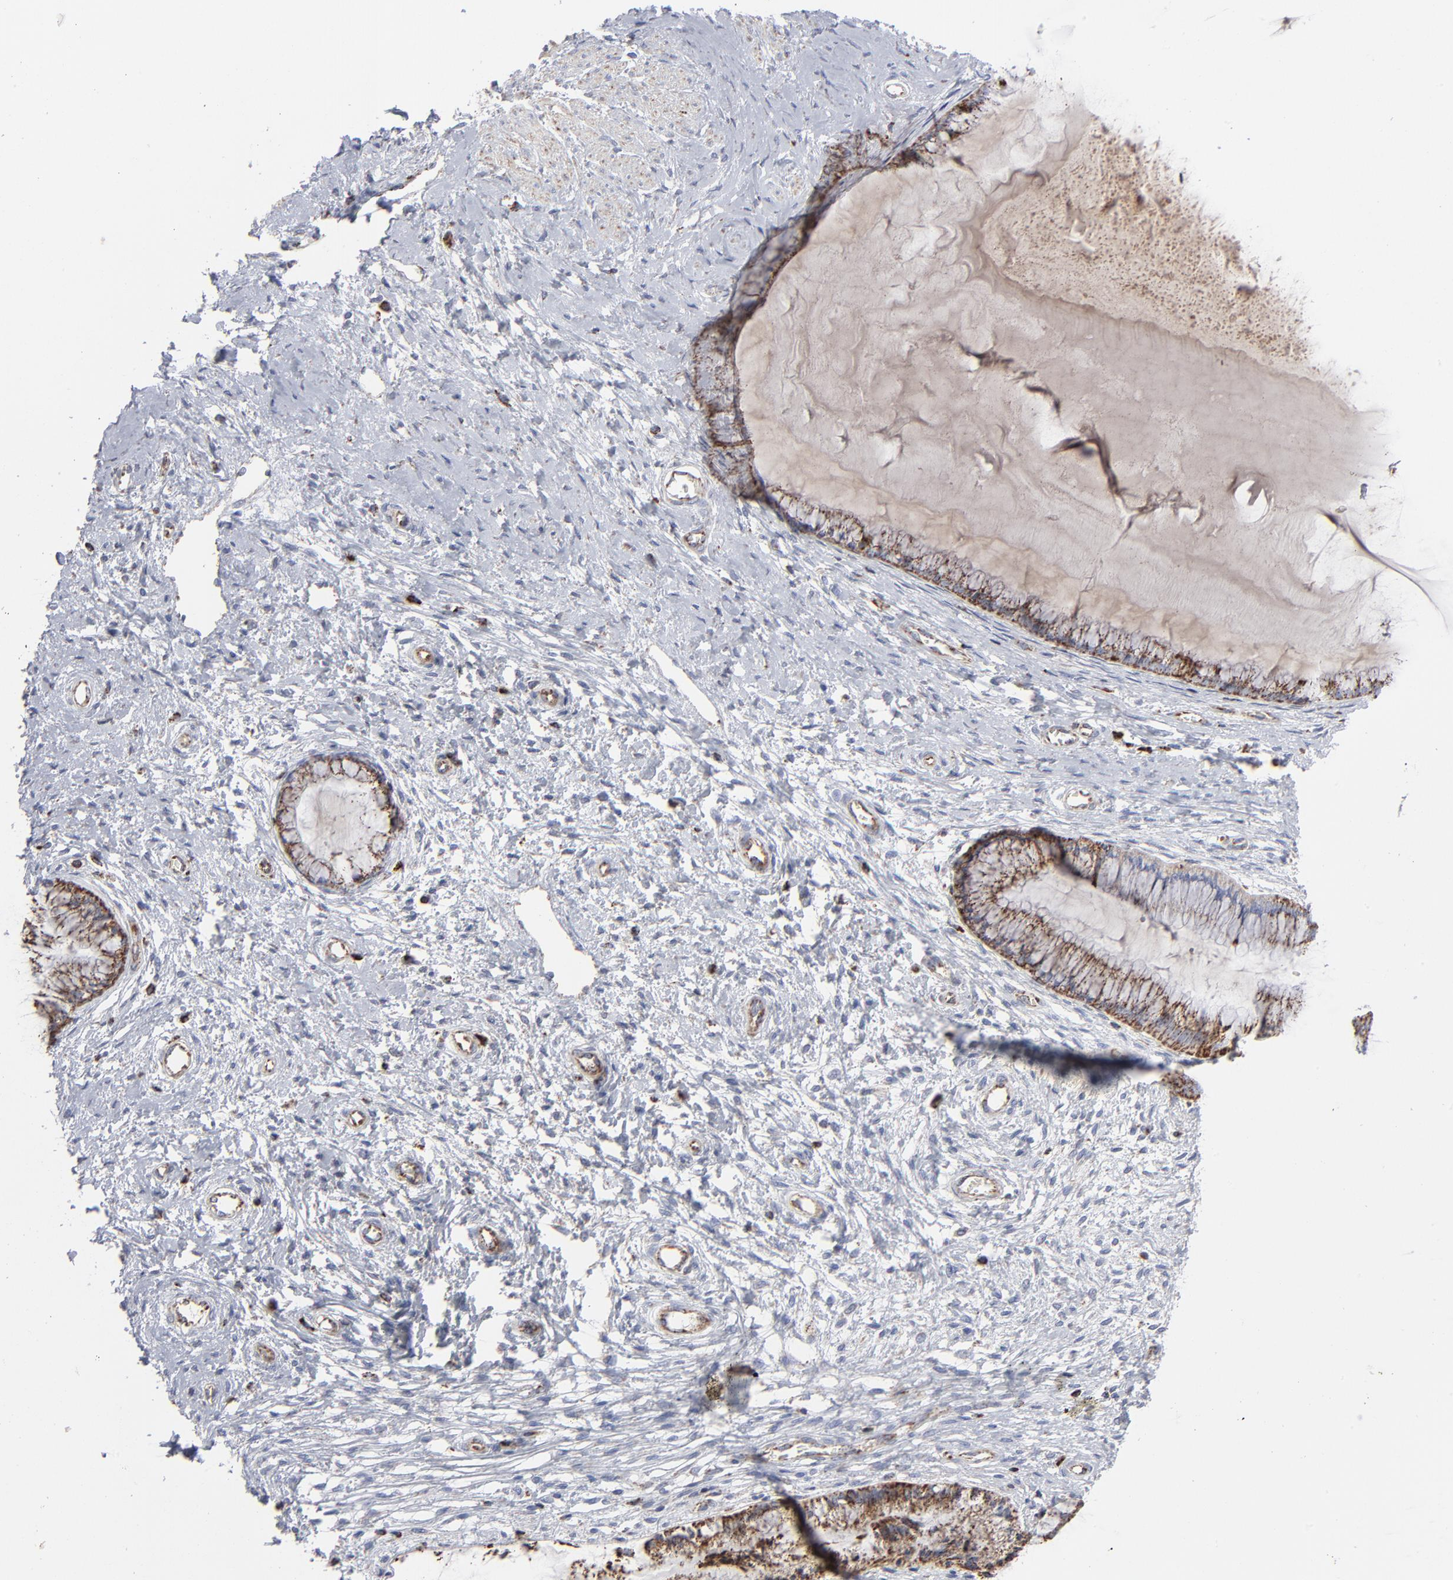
{"staining": {"intensity": "strong", "quantity": ">75%", "location": "cytoplasmic/membranous"}, "tissue": "cervix", "cell_type": "Glandular cells", "image_type": "normal", "snomed": [{"axis": "morphology", "description": "Normal tissue, NOS"}, {"axis": "topography", "description": "Cervix"}], "caption": "Immunohistochemical staining of normal cervix exhibits high levels of strong cytoplasmic/membranous staining in approximately >75% of glandular cells. The staining was performed using DAB, with brown indicating positive protein expression. Nuclei are stained blue with hematoxylin.", "gene": "ASB3", "patient": {"sex": "female", "age": 27}}